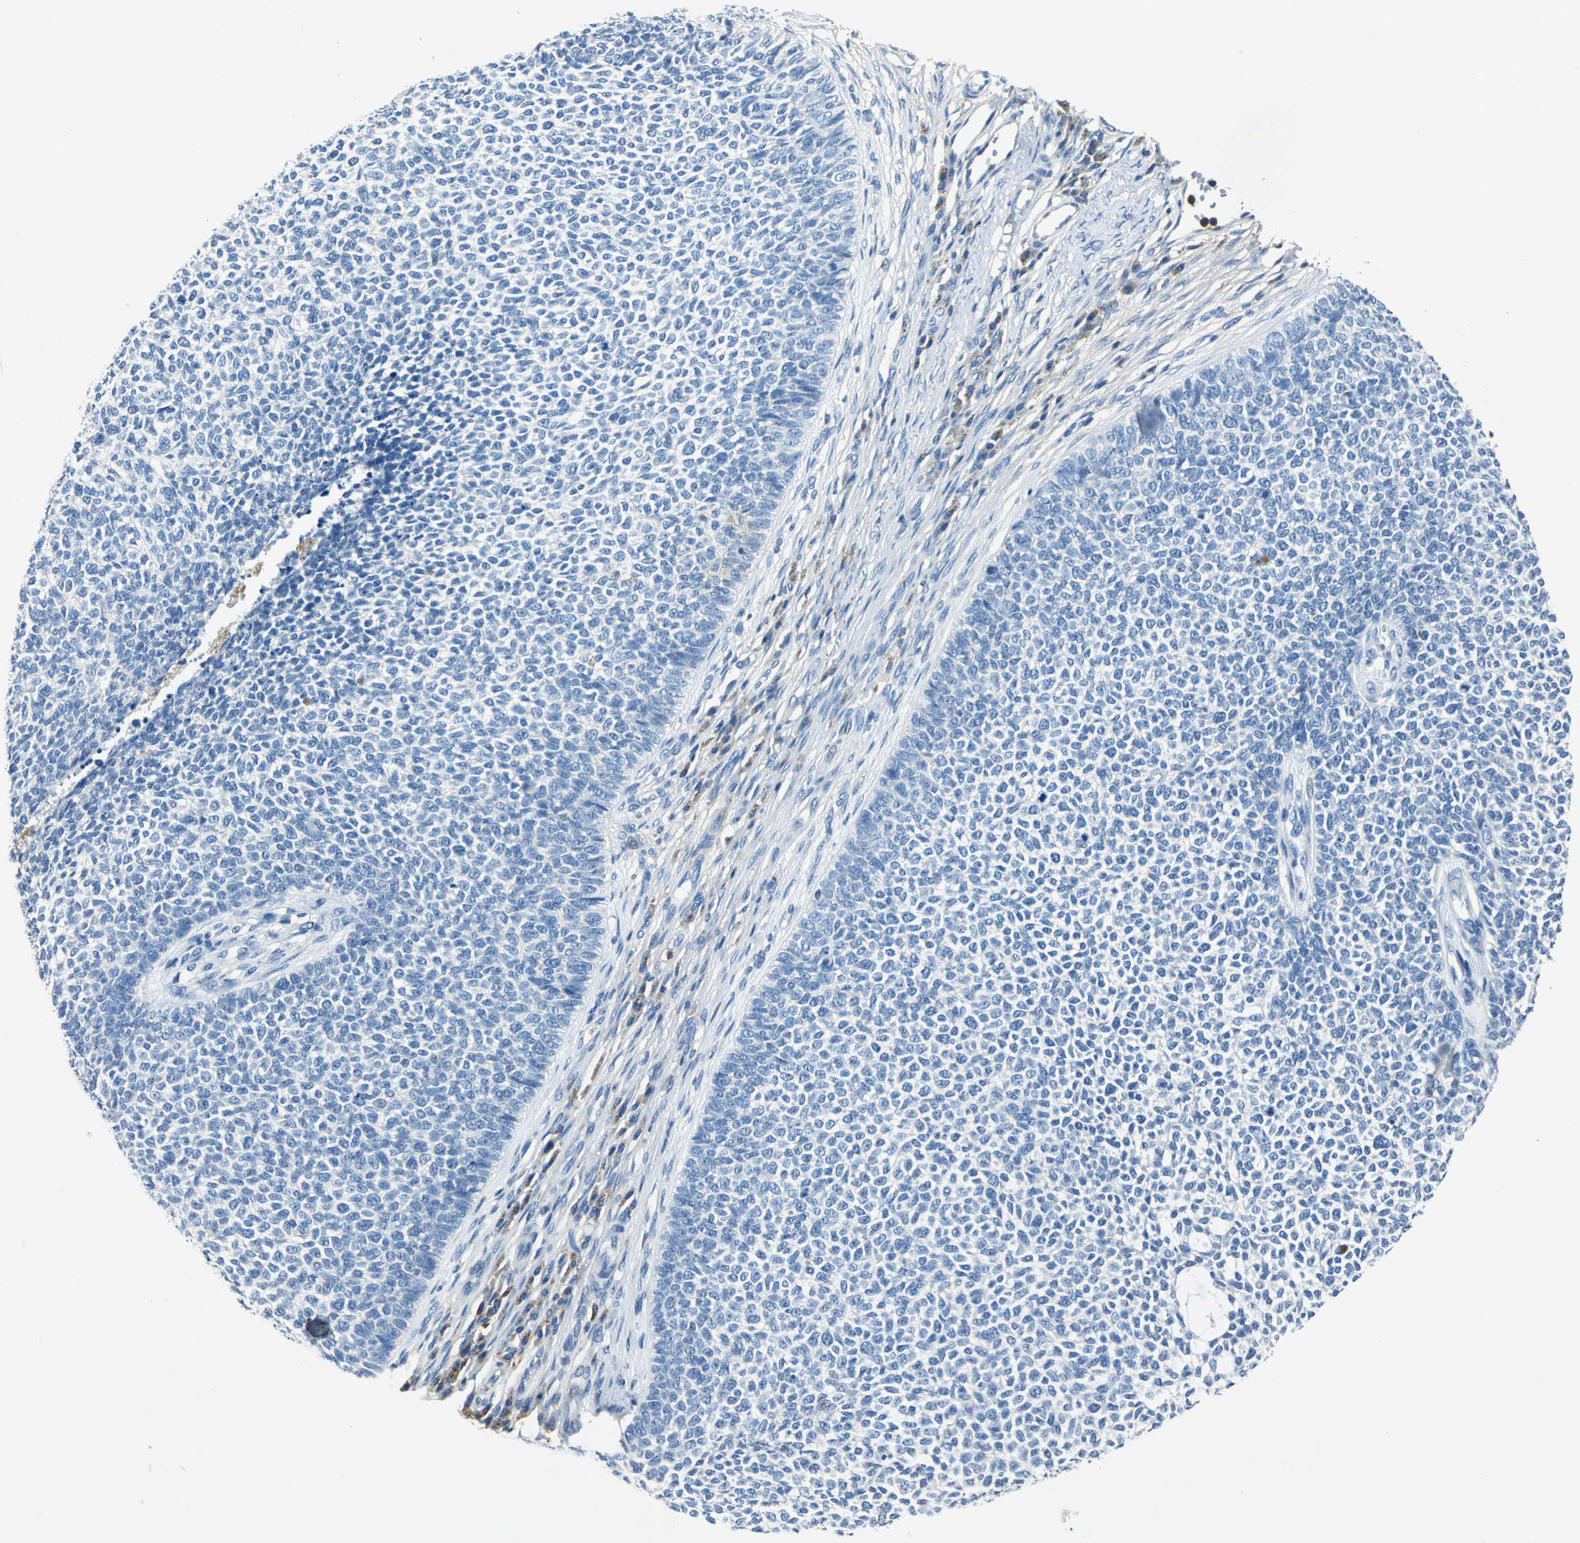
{"staining": {"intensity": "negative", "quantity": "none", "location": "none"}, "tissue": "skin cancer", "cell_type": "Tumor cells", "image_type": "cancer", "snomed": [{"axis": "morphology", "description": "Basal cell carcinoma"}, {"axis": "topography", "description": "Skin"}], "caption": "This histopathology image is of skin cancer (basal cell carcinoma) stained with IHC to label a protein in brown with the nuclei are counter-stained blue. There is no positivity in tumor cells.", "gene": "SEPTIN6", "patient": {"sex": "female", "age": 84}}